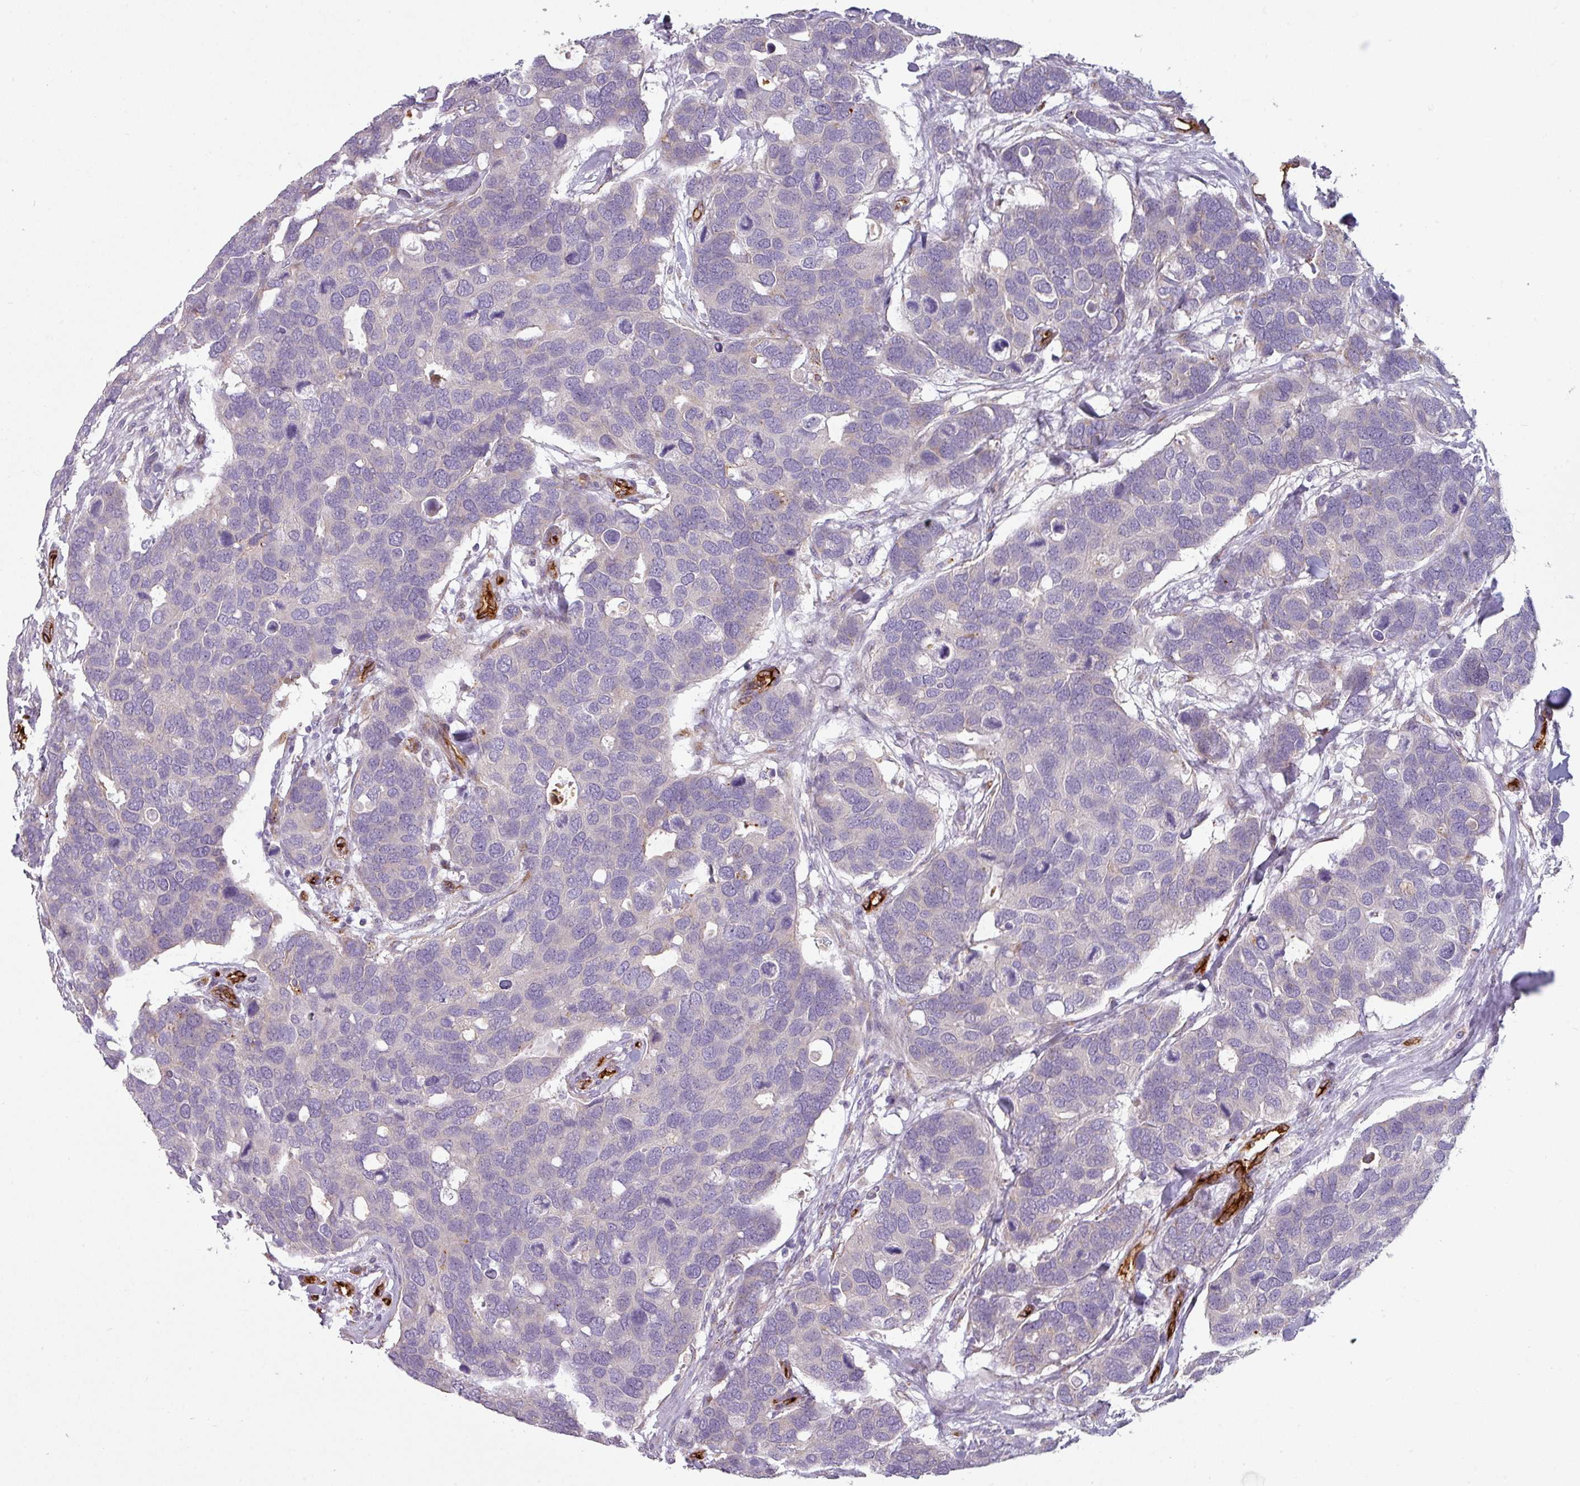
{"staining": {"intensity": "negative", "quantity": "none", "location": "none"}, "tissue": "breast cancer", "cell_type": "Tumor cells", "image_type": "cancer", "snomed": [{"axis": "morphology", "description": "Duct carcinoma"}, {"axis": "topography", "description": "Breast"}], "caption": "IHC of breast infiltrating ductal carcinoma reveals no expression in tumor cells.", "gene": "PRODH2", "patient": {"sex": "female", "age": 83}}